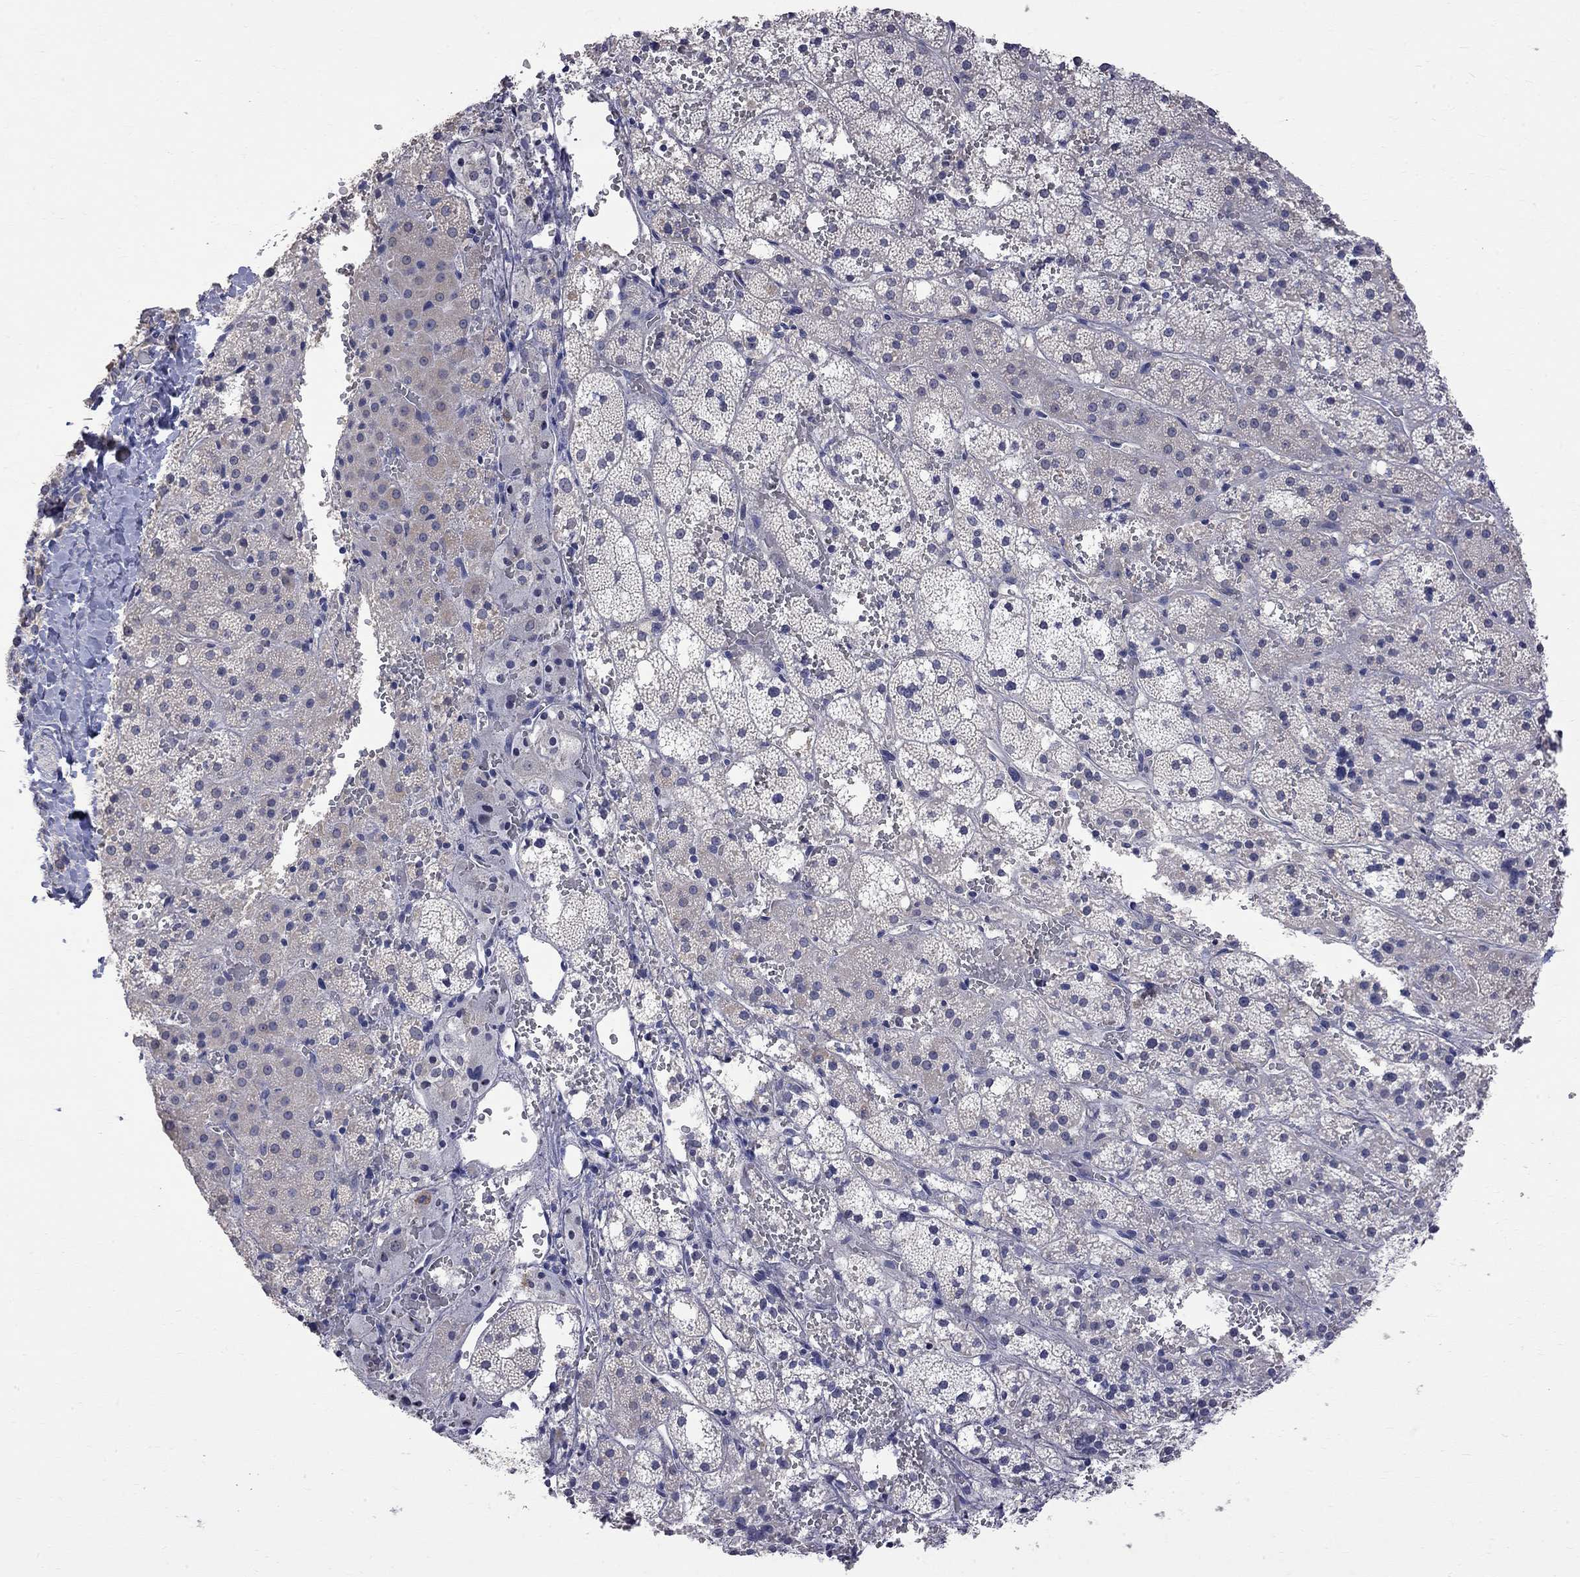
{"staining": {"intensity": "negative", "quantity": "none", "location": "none"}, "tissue": "adrenal gland", "cell_type": "Glandular cells", "image_type": "normal", "snomed": [{"axis": "morphology", "description": "Normal tissue, NOS"}, {"axis": "topography", "description": "Adrenal gland"}], "caption": "This is a histopathology image of IHC staining of benign adrenal gland, which shows no staining in glandular cells. The staining is performed using DAB (3,3'-diaminobenzidine) brown chromogen with nuclei counter-stained in using hematoxylin.", "gene": "CKAP2", "patient": {"sex": "male", "age": 53}}